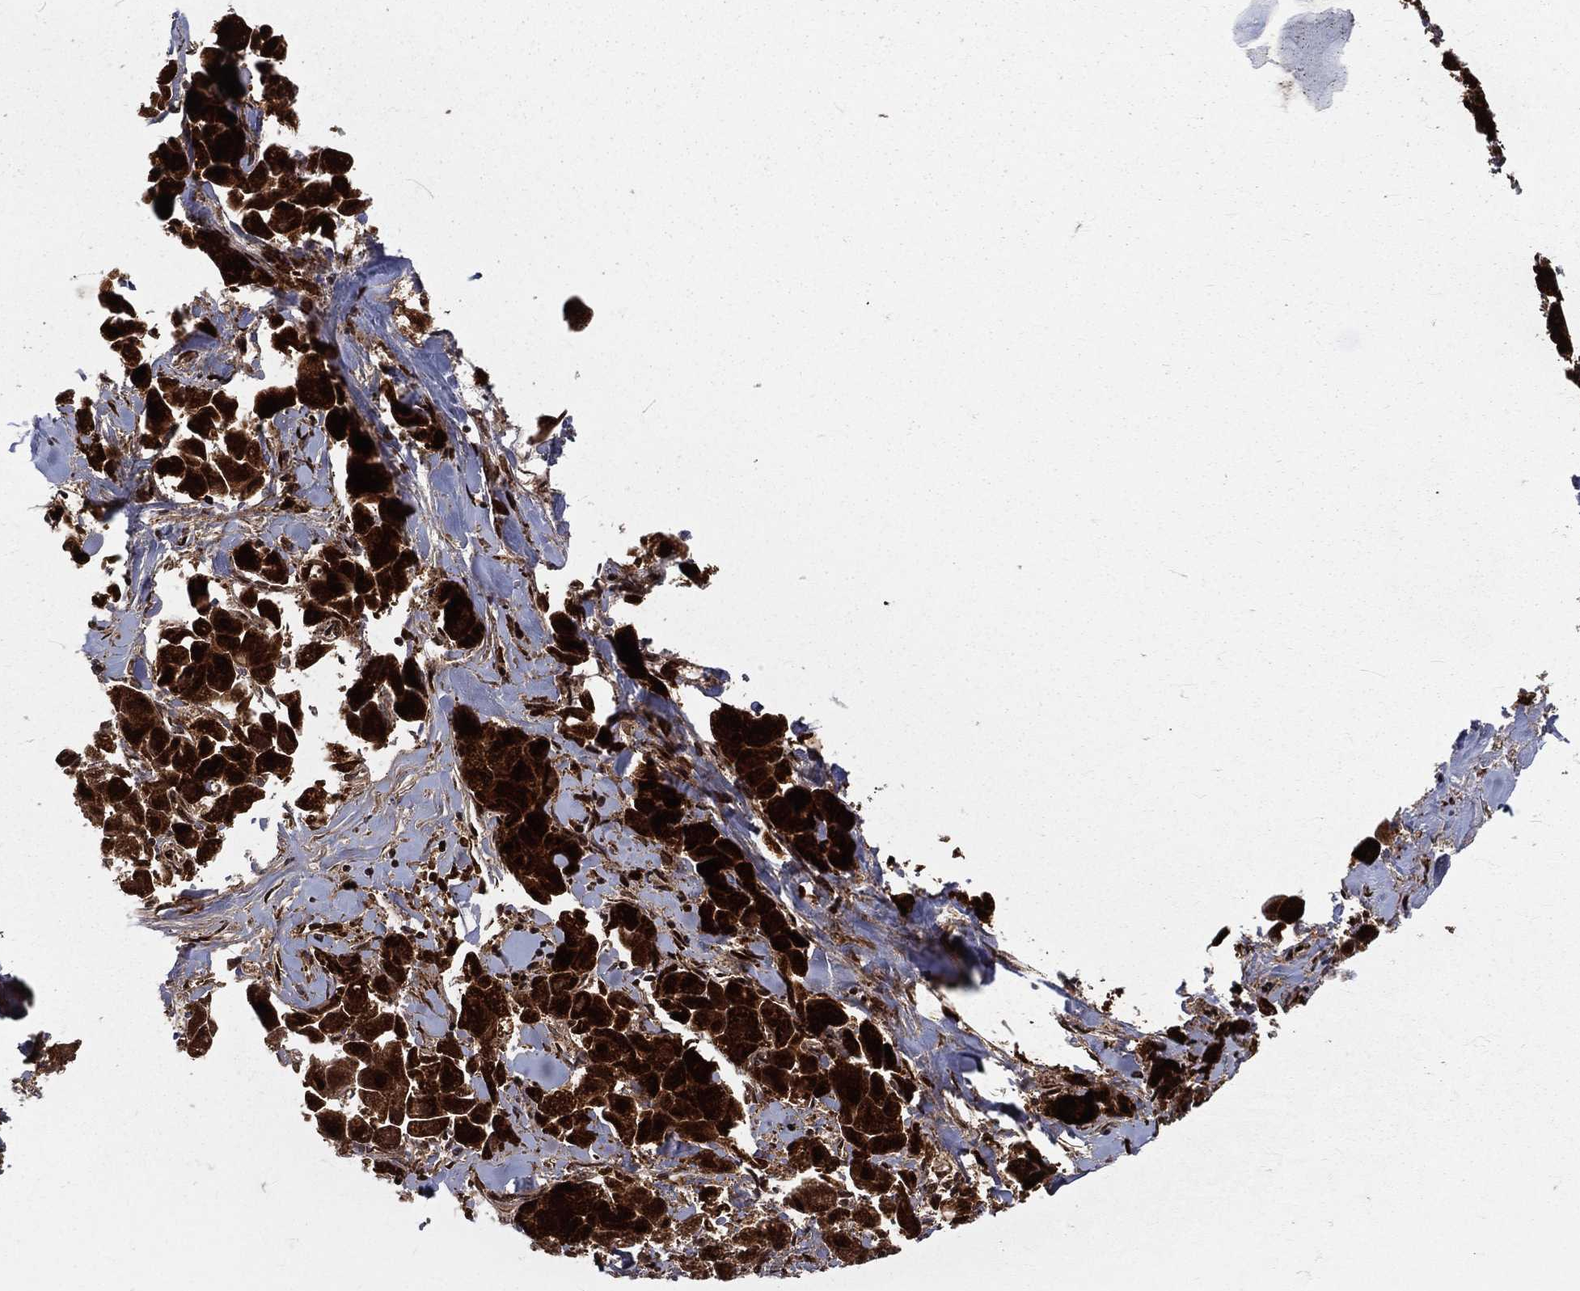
{"staining": {"intensity": "strong", "quantity": ">75%", "location": "cytoplasmic/membranous"}, "tissue": "liver cancer", "cell_type": "Tumor cells", "image_type": "cancer", "snomed": [{"axis": "morphology", "description": "Carcinoma, Hepatocellular, NOS"}, {"axis": "topography", "description": "Liver"}], "caption": "The photomicrograph demonstrates immunohistochemical staining of liver cancer. There is strong cytoplasmic/membranous positivity is identified in about >75% of tumor cells. (Stains: DAB in brown, nuclei in blue, Microscopy: brightfield microscopy at high magnification).", "gene": "MDM2", "patient": {"sex": "male", "age": 24}}